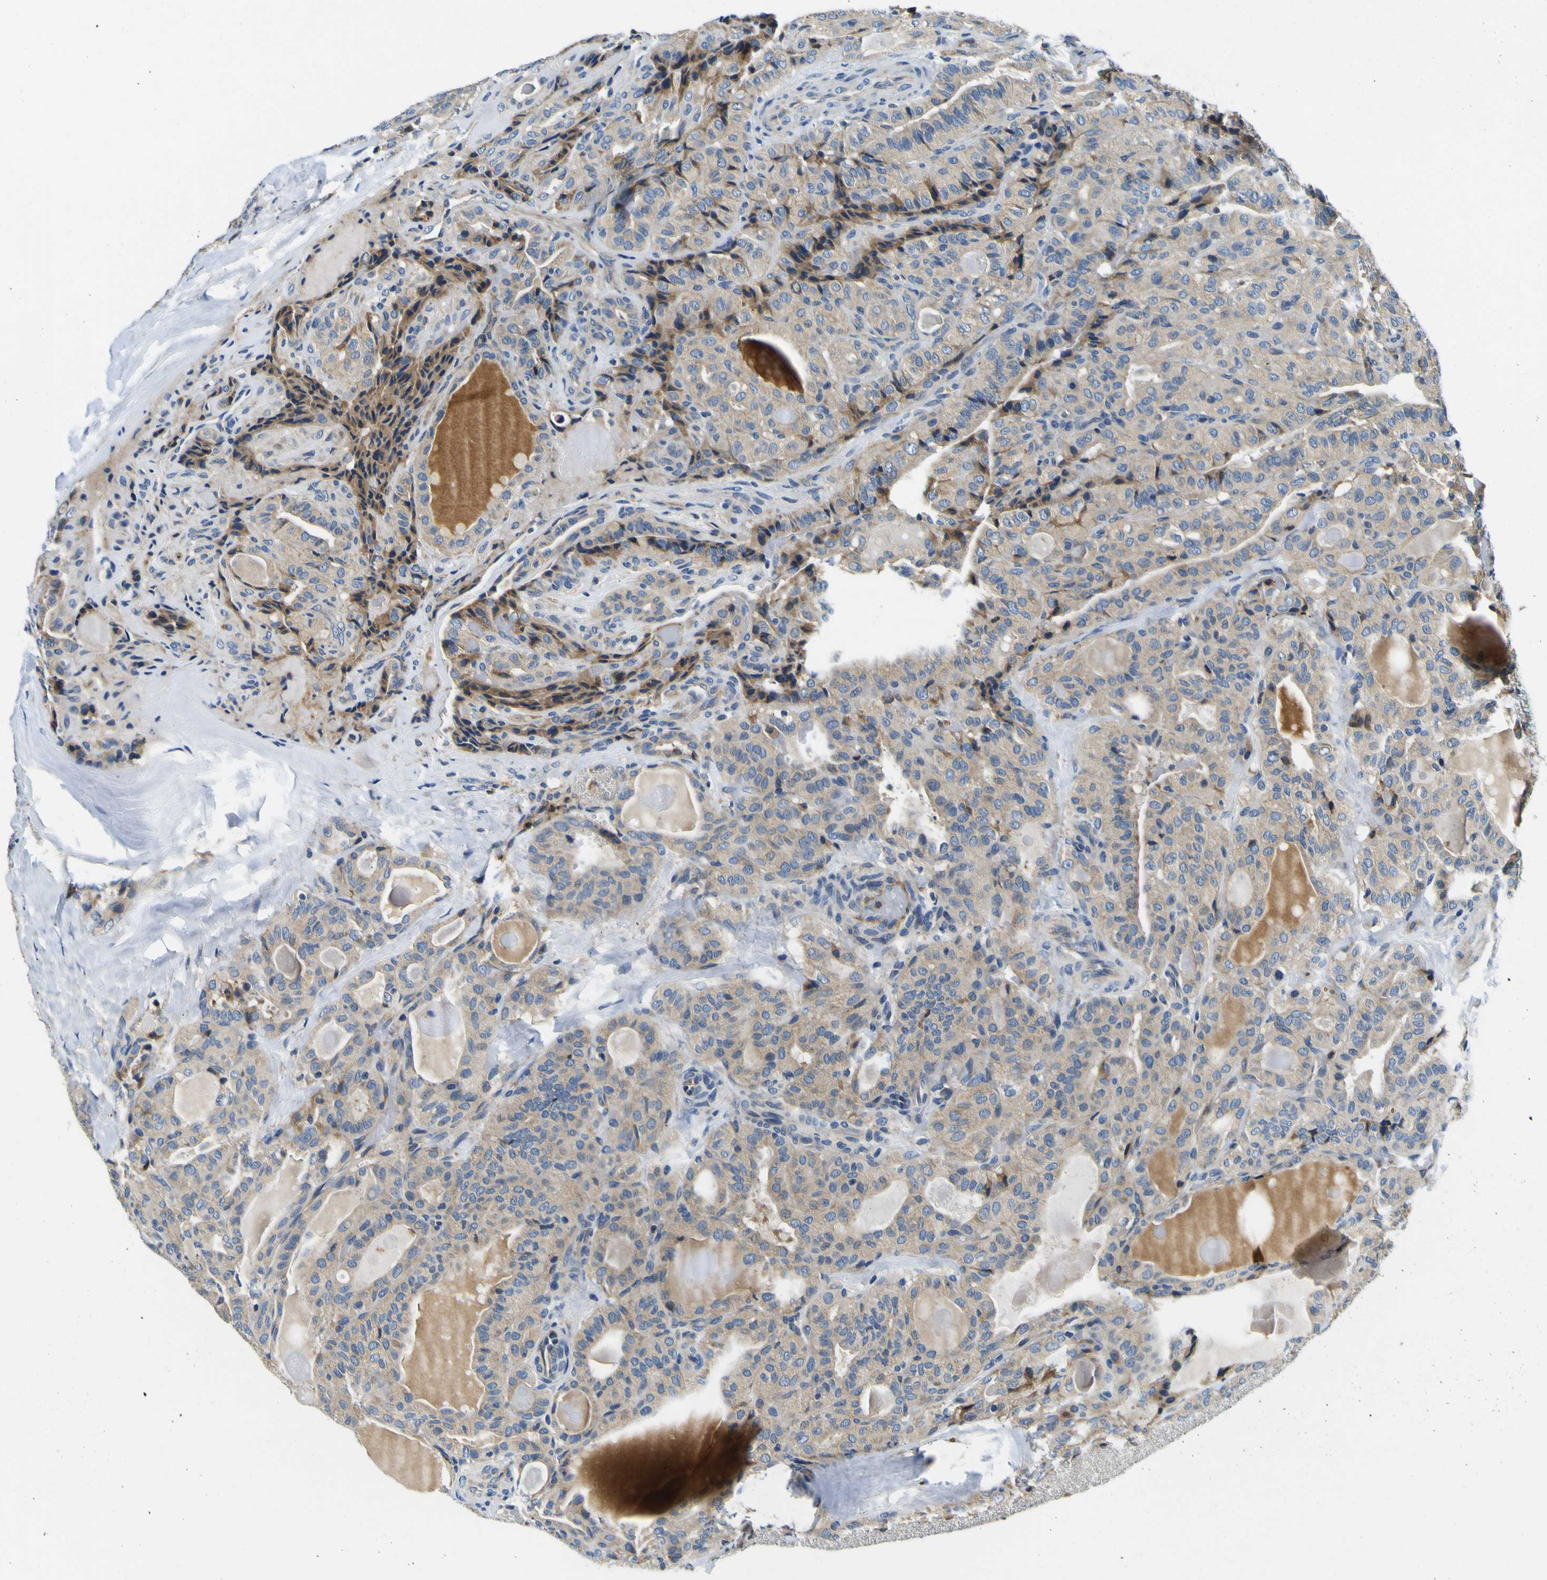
{"staining": {"intensity": "moderate", "quantity": "25%-75%", "location": "cytoplasmic/membranous"}, "tissue": "thyroid cancer", "cell_type": "Tumor cells", "image_type": "cancer", "snomed": [{"axis": "morphology", "description": "Papillary adenocarcinoma, NOS"}, {"axis": "topography", "description": "Thyroid gland"}], "caption": "Immunohistochemistry (IHC) (DAB (3,3'-diaminobenzidine)) staining of thyroid cancer exhibits moderate cytoplasmic/membranous protein expression in about 25%-75% of tumor cells. Immunohistochemistry stains the protein in brown and the nuclei are stained blue.", "gene": "CLSTN1", "patient": {"sex": "male", "age": 77}}